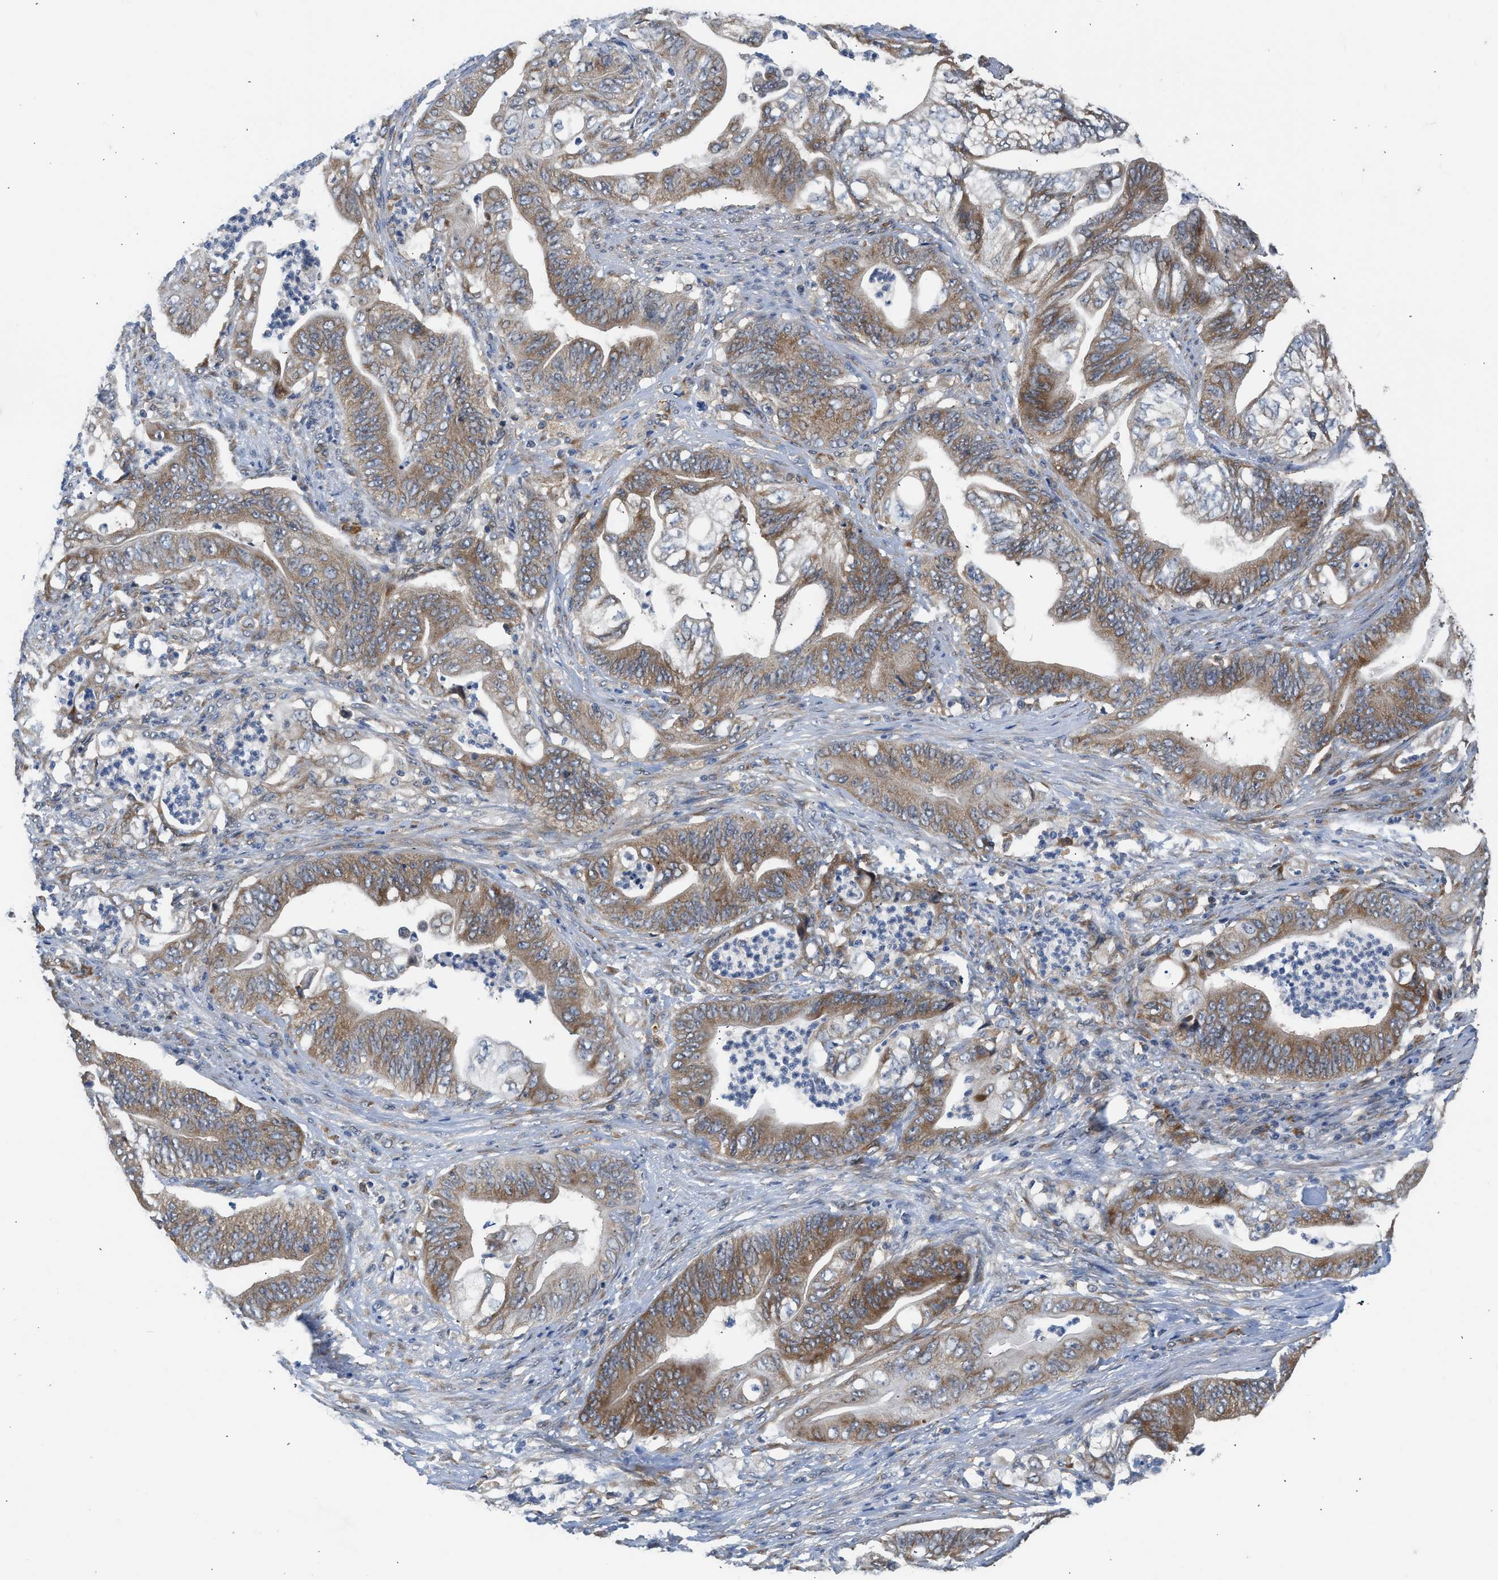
{"staining": {"intensity": "moderate", "quantity": ">75%", "location": "cytoplasmic/membranous"}, "tissue": "stomach cancer", "cell_type": "Tumor cells", "image_type": "cancer", "snomed": [{"axis": "morphology", "description": "Adenocarcinoma, NOS"}, {"axis": "topography", "description": "Stomach"}], "caption": "Moderate cytoplasmic/membranous protein positivity is identified in approximately >75% of tumor cells in stomach cancer. The protein of interest is shown in brown color, while the nuclei are stained blue.", "gene": "POLG2", "patient": {"sex": "female", "age": 73}}